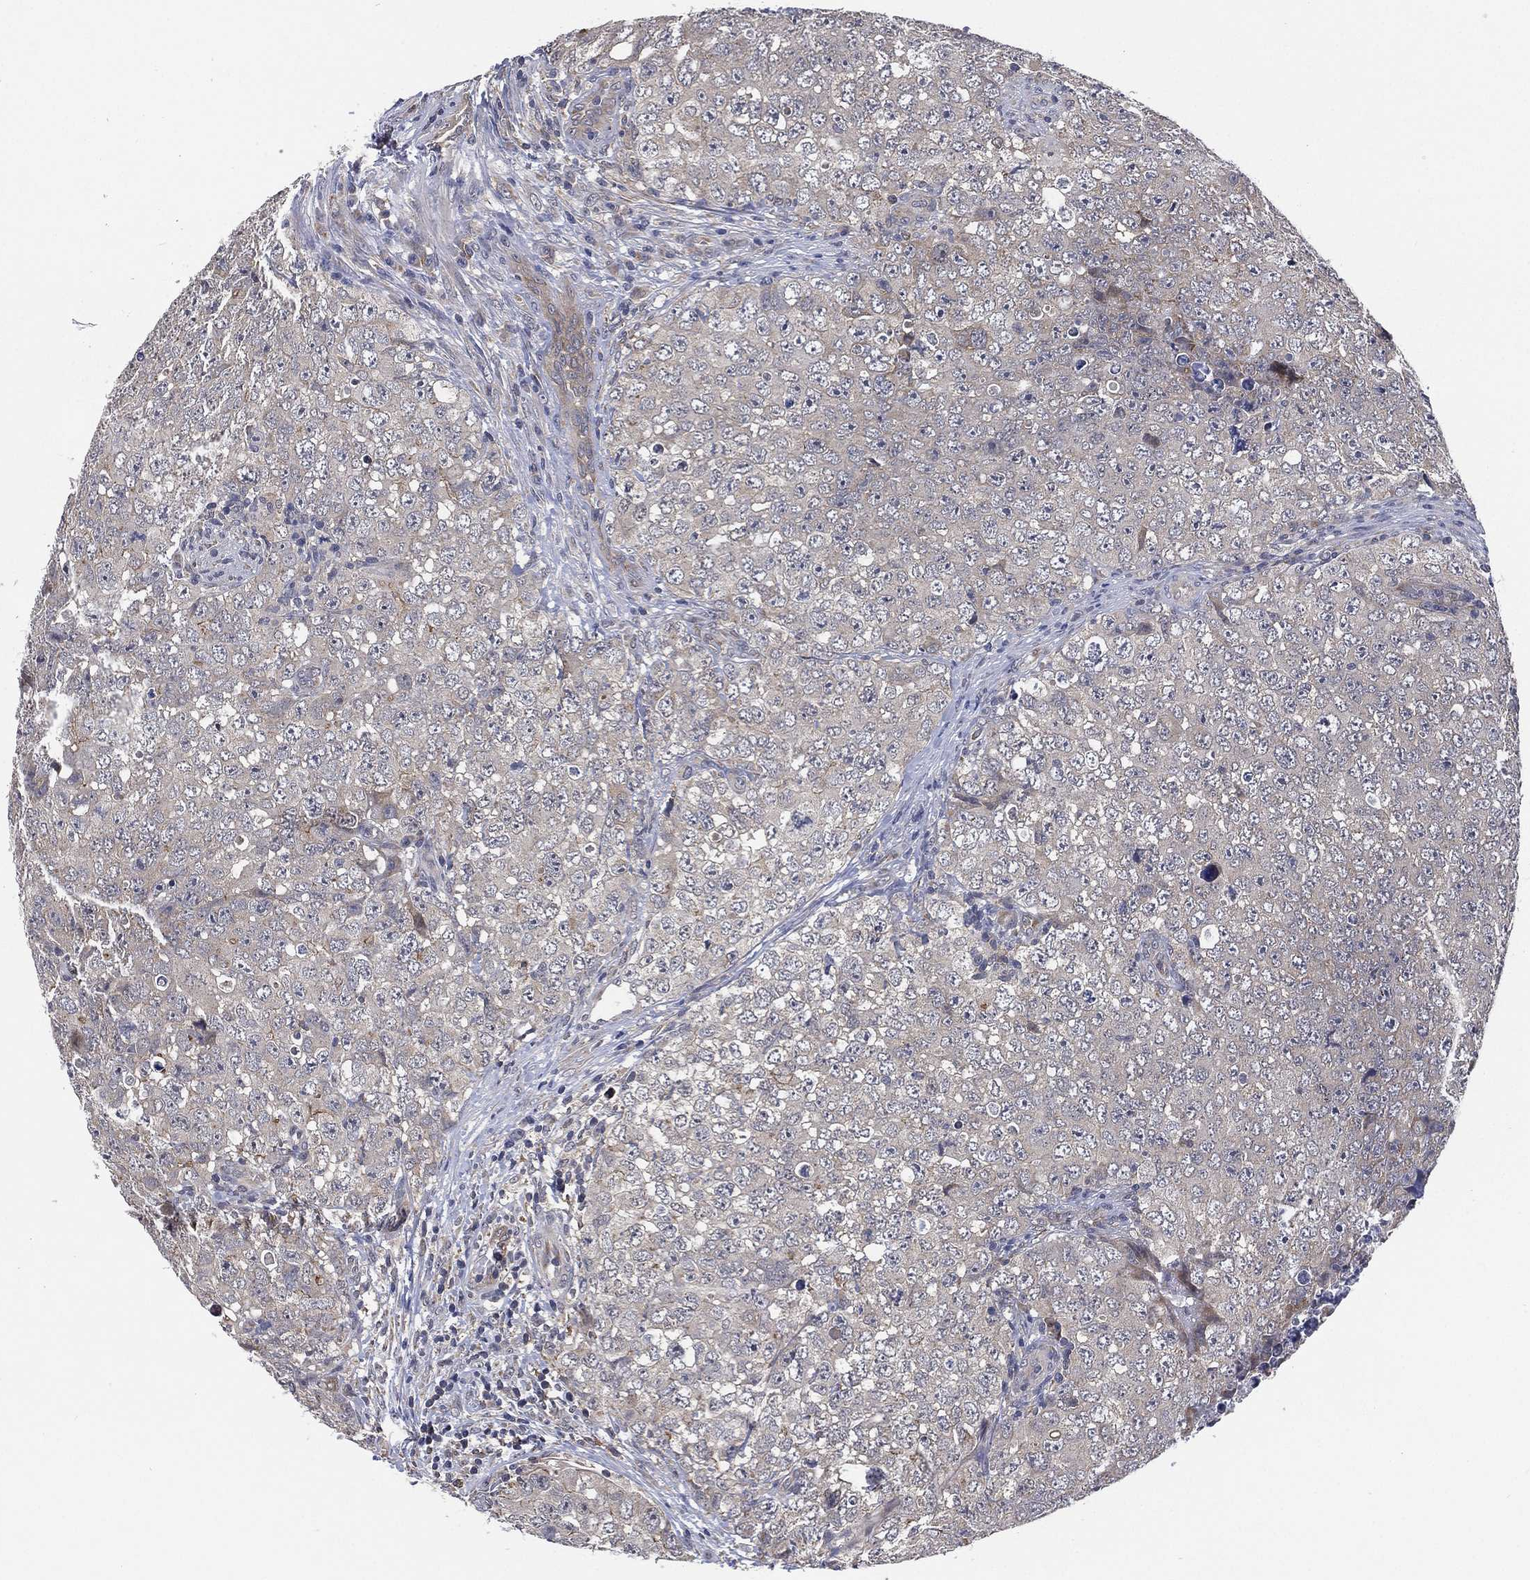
{"staining": {"intensity": "negative", "quantity": "none", "location": "none"}, "tissue": "testis cancer", "cell_type": "Tumor cells", "image_type": "cancer", "snomed": [{"axis": "morphology", "description": "Seminoma, NOS"}, {"axis": "topography", "description": "Testis"}], "caption": "Protein analysis of seminoma (testis) demonstrates no significant expression in tumor cells.", "gene": "SELENOO", "patient": {"sex": "male", "age": 34}}